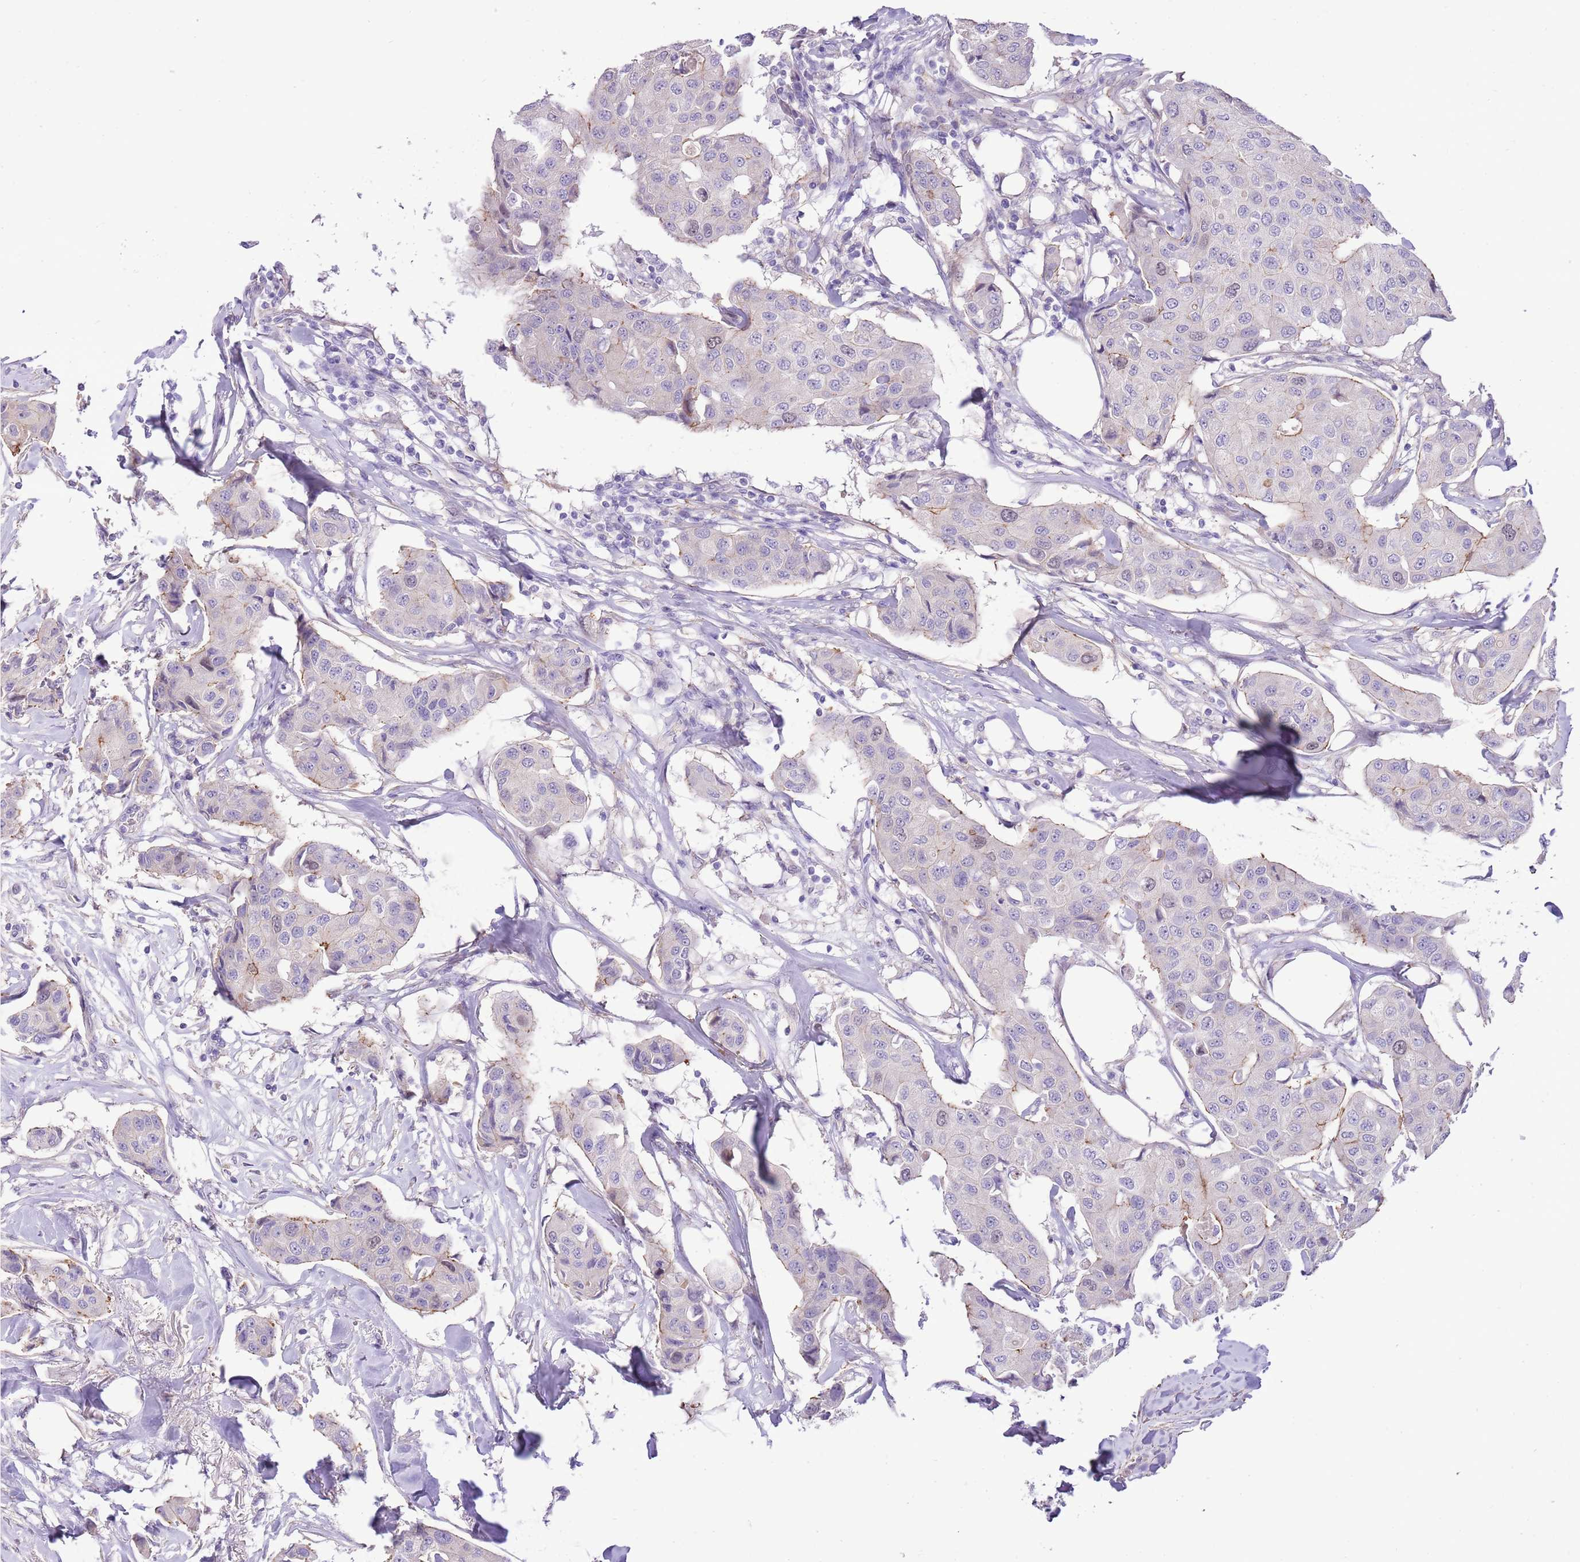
{"staining": {"intensity": "negative", "quantity": "none", "location": "none"}, "tissue": "breast cancer", "cell_type": "Tumor cells", "image_type": "cancer", "snomed": [{"axis": "morphology", "description": "Duct carcinoma"}, {"axis": "topography", "description": "Breast"}], "caption": "High magnification brightfield microscopy of invasive ductal carcinoma (breast) stained with DAB (brown) and counterstained with hematoxylin (blue): tumor cells show no significant staining.", "gene": "FBRSL1", "patient": {"sex": "female", "age": 80}}